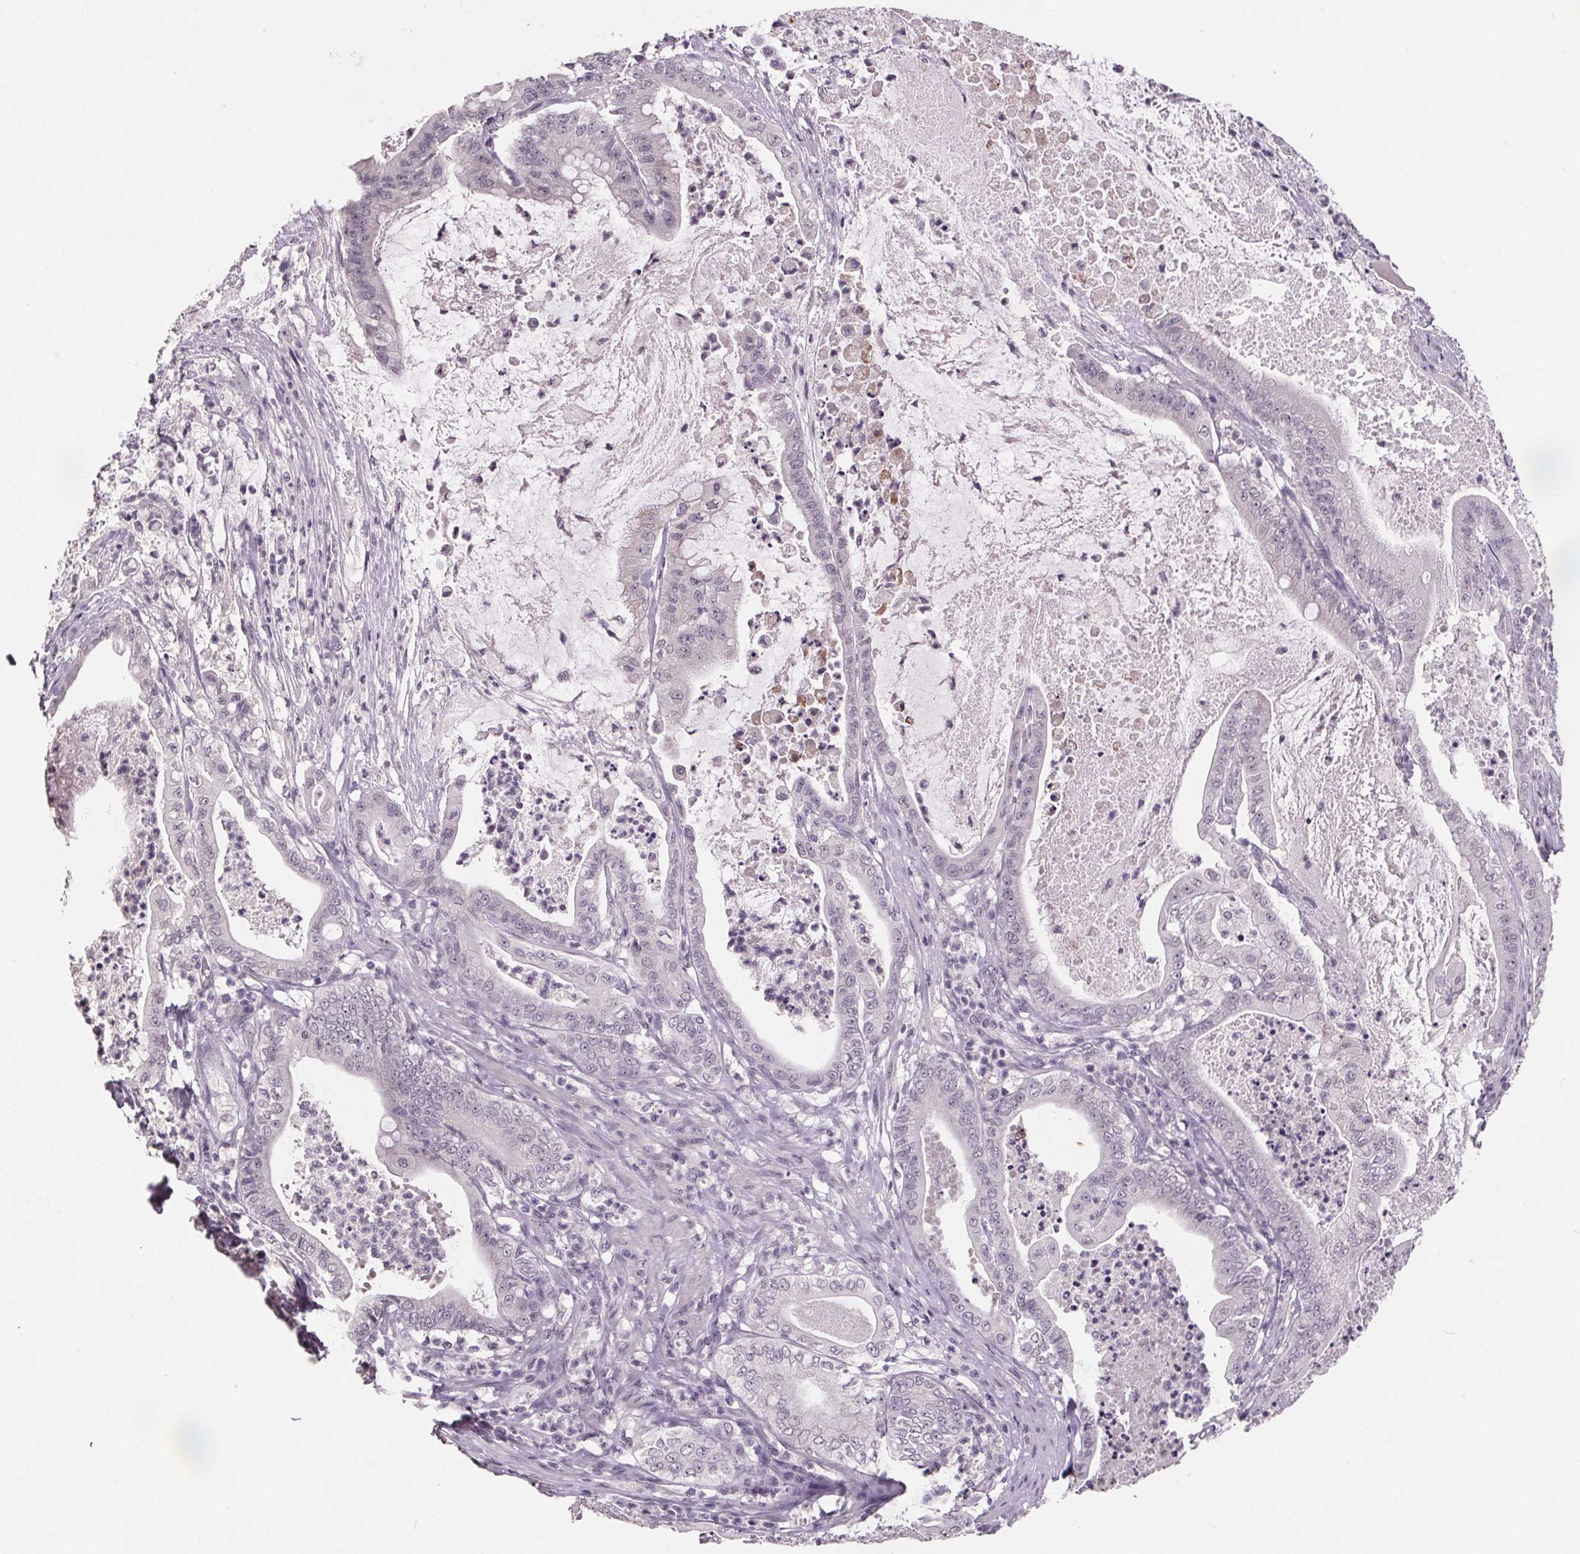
{"staining": {"intensity": "negative", "quantity": "none", "location": "none"}, "tissue": "pancreatic cancer", "cell_type": "Tumor cells", "image_type": "cancer", "snomed": [{"axis": "morphology", "description": "Adenocarcinoma, NOS"}, {"axis": "topography", "description": "Pancreas"}], "caption": "An image of human pancreatic cancer (adenocarcinoma) is negative for staining in tumor cells. (Brightfield microscopy of DAB (3,3'-diaminobenzidine) immunohistochemistry at high magnification).", "gene": "NKX6-1", "patient": {"sex": "male", "age": 71}}